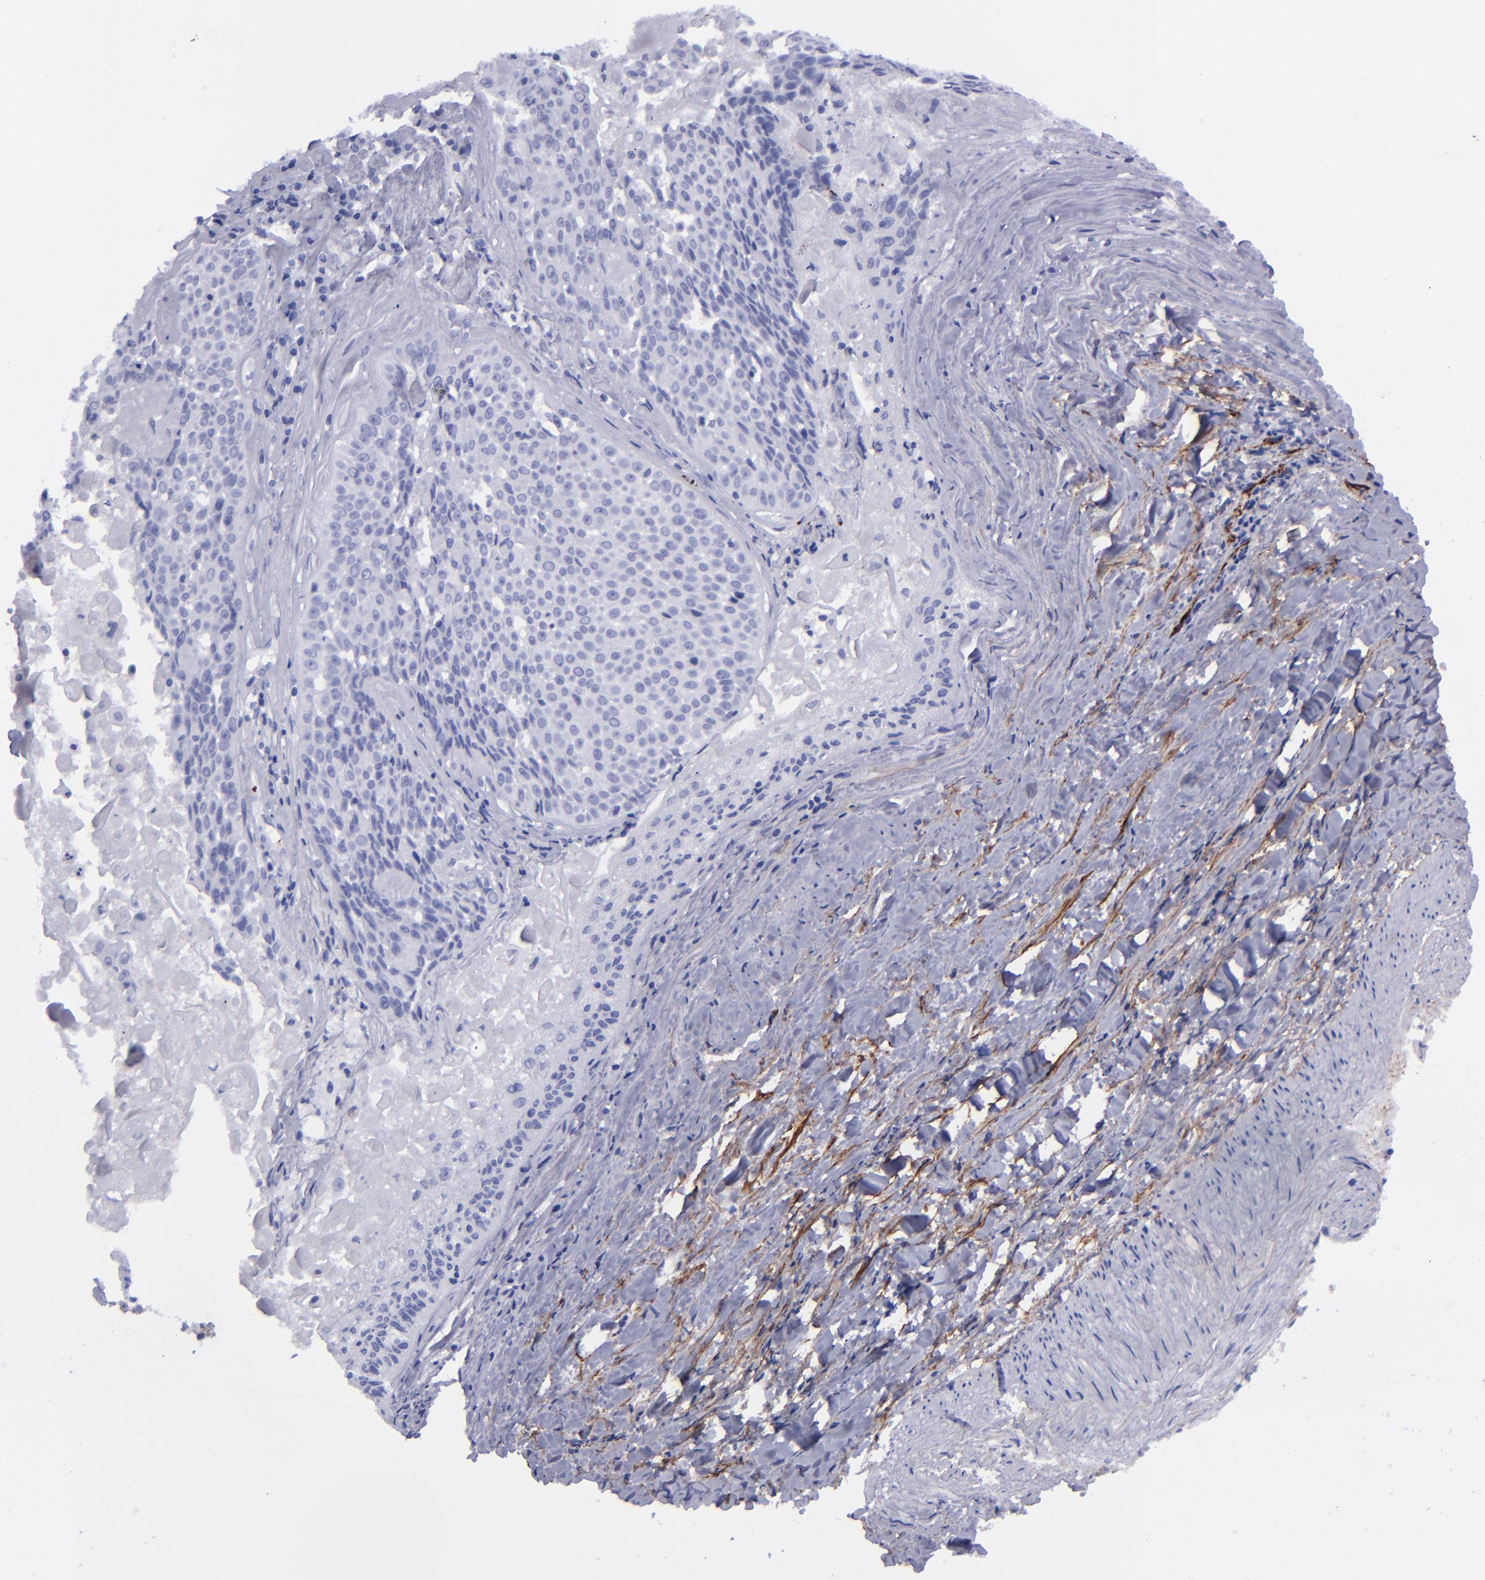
{"staining": {"intensity": "negative", "quantity": "none", "location": "none"}, "tissue": "lung cancer", "cell_type": "Tumor cells", "image_type": "cancer", "snomed": [{"axis": "morphology", "description": "Adenocarcinoma, NOS"}, {"axis": "topography", "description": "Lung"}], "caption": "The IHC photomicrograph has no significant staining in tumor cells of lung cancer tissue. The staining is performed using DAB (3,3'-diaminobenzidine) brown chromogen with nuclei counter-stained in using hematoxylin.", "gene": "EFCAB13", "patient": {"sex": "male", "age": 60}}